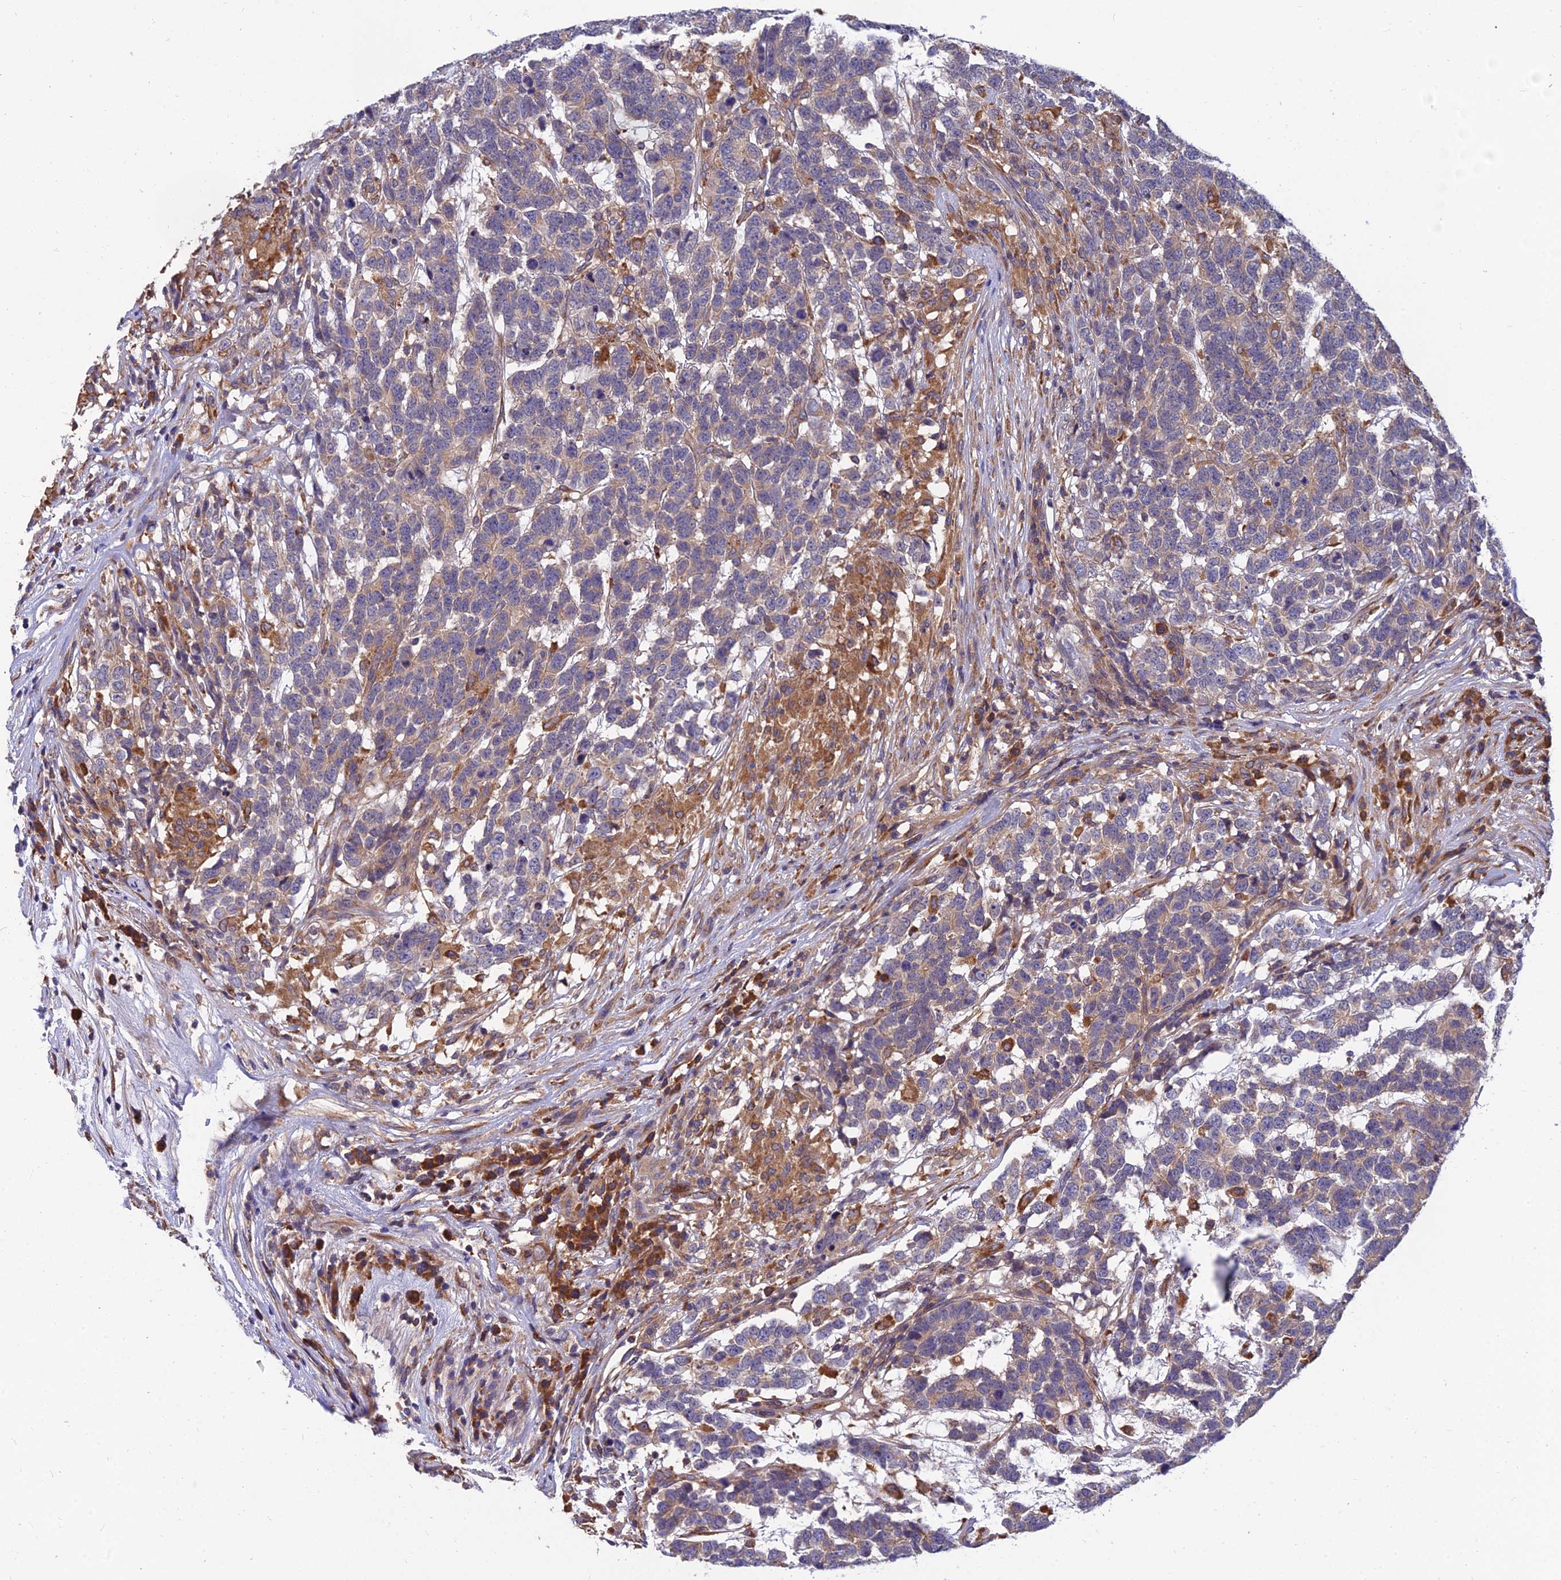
{"staining": {"intensity": "weak", "quantity": "<25%", "location": "cytoplasmic/membranous"}, "tissue": "testis cancer", "cell_type": "Tumor cells", "image_type": "cancer", "snomed": [{"axis": "morphology", "description": "Carcinoma, Embryonal, NOS"}, {"axis": "topography", "description": "Testis"}], "caption": "A photomicrograph of testis embryonal carcinoma stained for a protein displays no brown staining in tumor cells.", "gene": "UMAD1", "patient": {"sex": "male", "age": 26}}